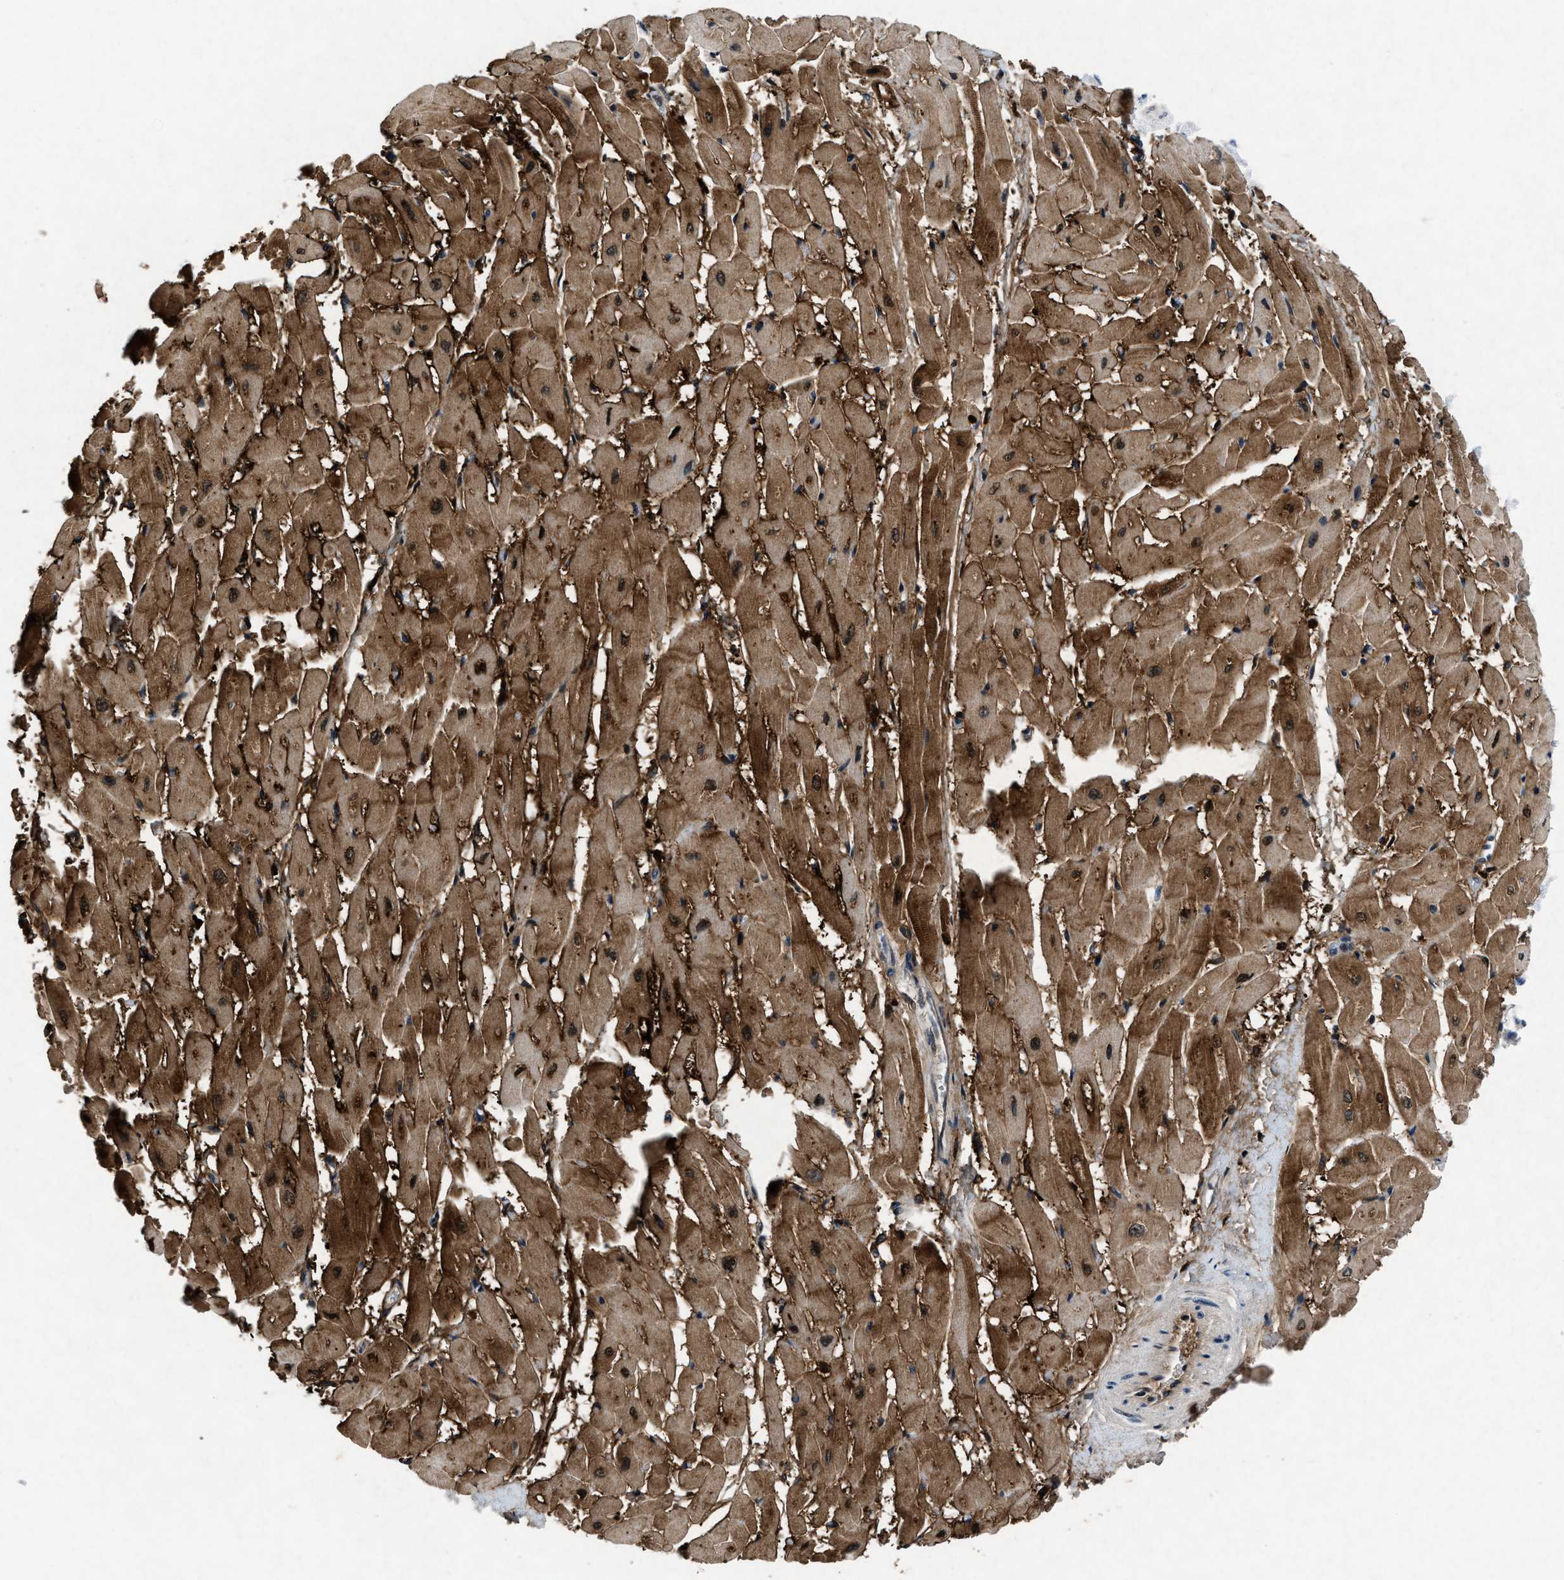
{"staining": {"intensity": "moderate", "quantity": ">75%", "location": "cytoplasmic/membranous,nuclear"}, "tissue": "heart muscle", "cell_type": "Cardiomyocytes", "image_type": "normal", "snomed": [{"axis": "morphology", "description": "Normal tissue, NOS"}, {"axis": "topography", "description": "Heart"}], "caption": "Protein expression by immunohistochemistry shows moderate cytoplasmic/membranous,nuclear expression in about >75% of cardiomyocytes in normal heart muscle. Using DAB (brown) and hematoxylin (blue) stains, captured at high magnification using brightfield microscopy.", "gene": "PHLDA1", "patient": {"sex": "male", "age": 45}}